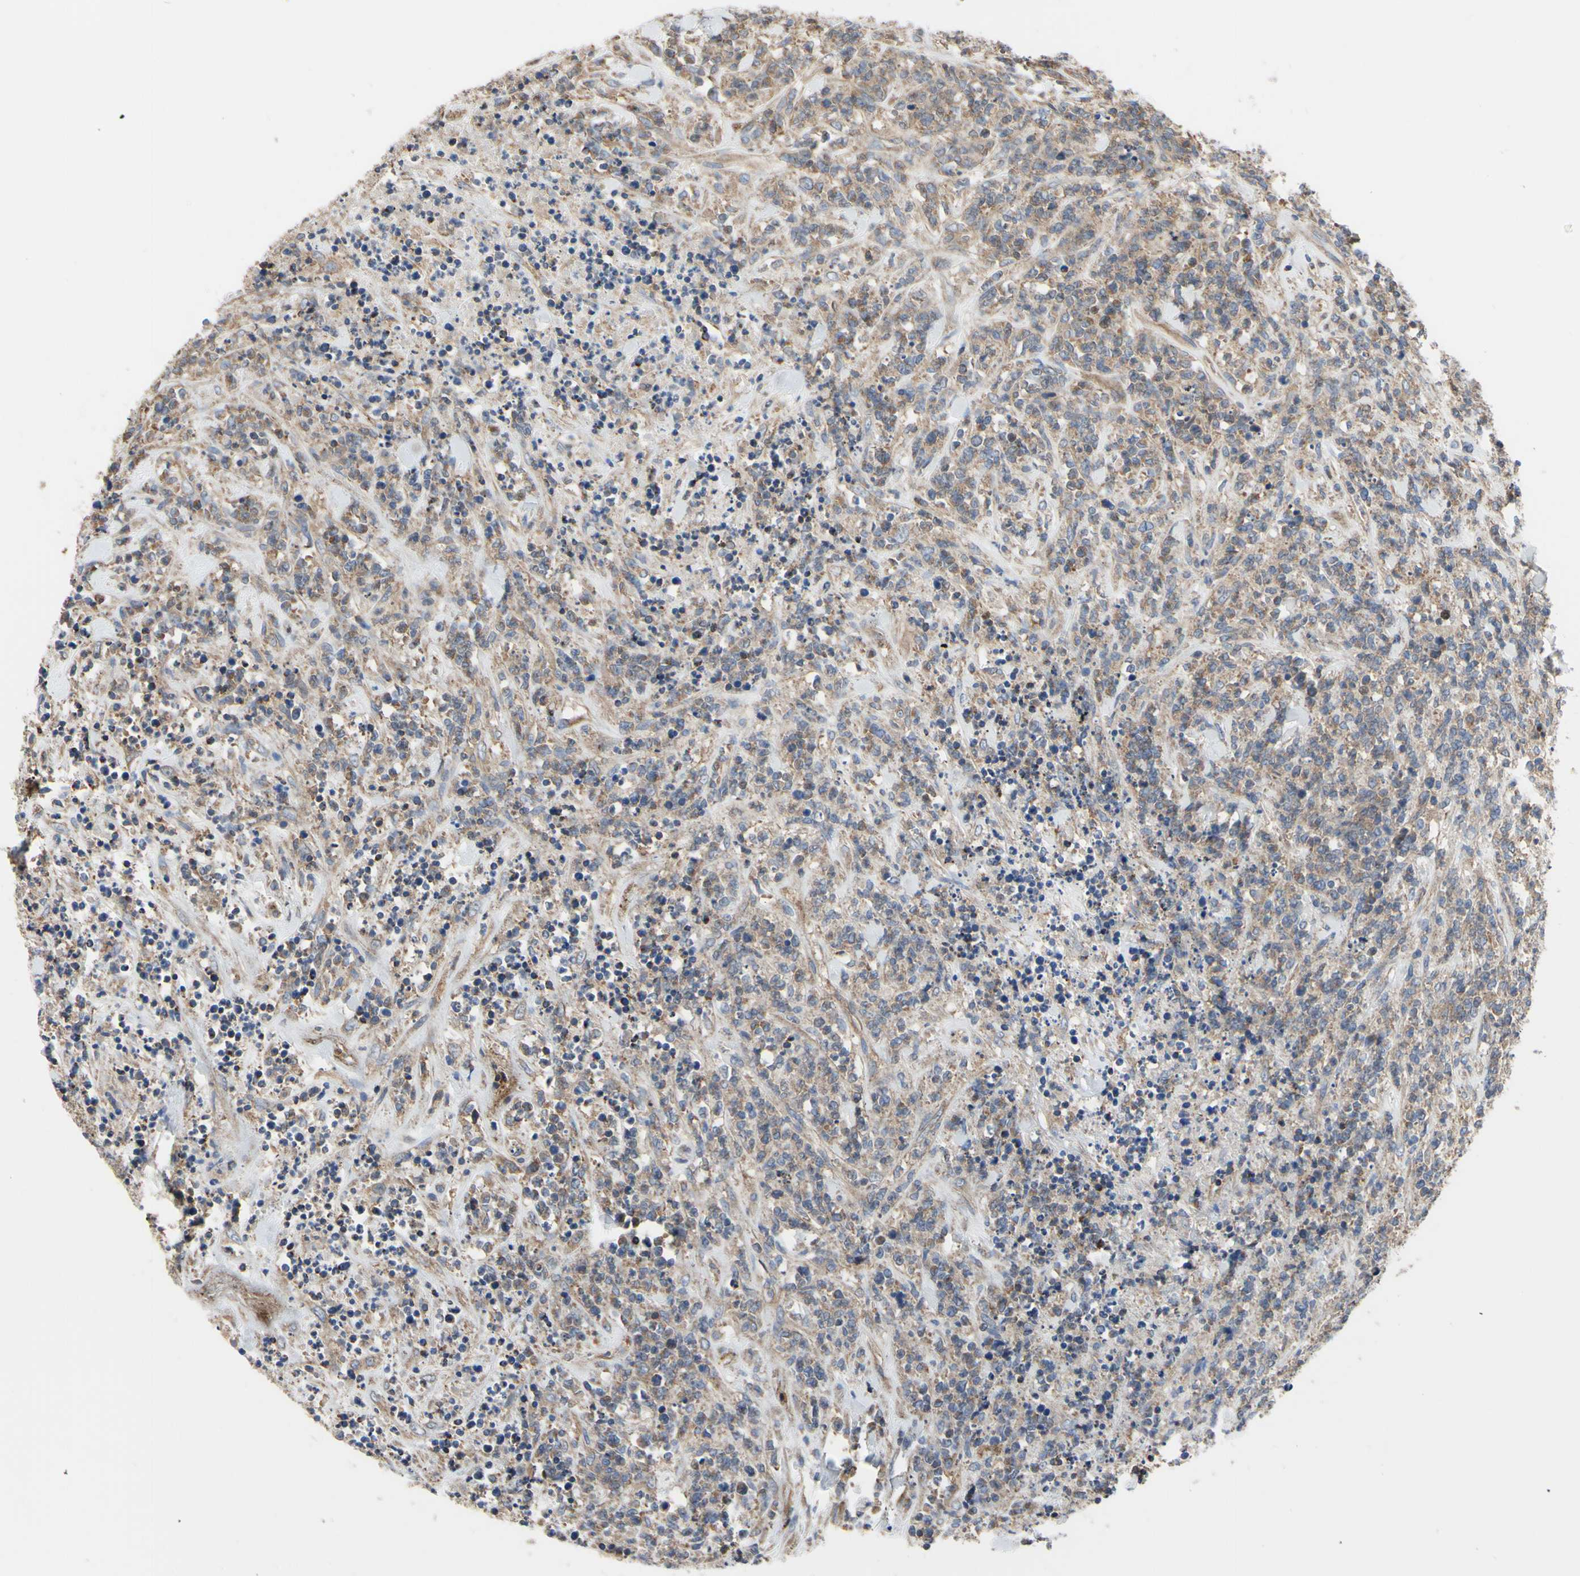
{"staining": {"intensity": "moderate", "quantity": ">75%", "location": "cytoplasmic/membranous"}, "tissue": "lymphoma", "cell_type": "Tumor cells", "image_type": "cancer", "snomed": [{"axis": "morphology", "description": "Malignant lymphoma, non-Hodgkin's type, High grade"}, {"axis": "topography", "description": "Soft tissue"}], "caption": "A micrograph of lymphoma stained for a protein exhibits moderate cytoplasmic/membranous brown staining in tumor cells. The staining was performed using DAB (3,3'-diaminobenzidine) to visualize the protein expression in brown, while the nuclei were stained in blue with hematoxylin (Magnification: 20x).", "gene": "BECN1", "patient": {"sex": "male", "age": 18}}